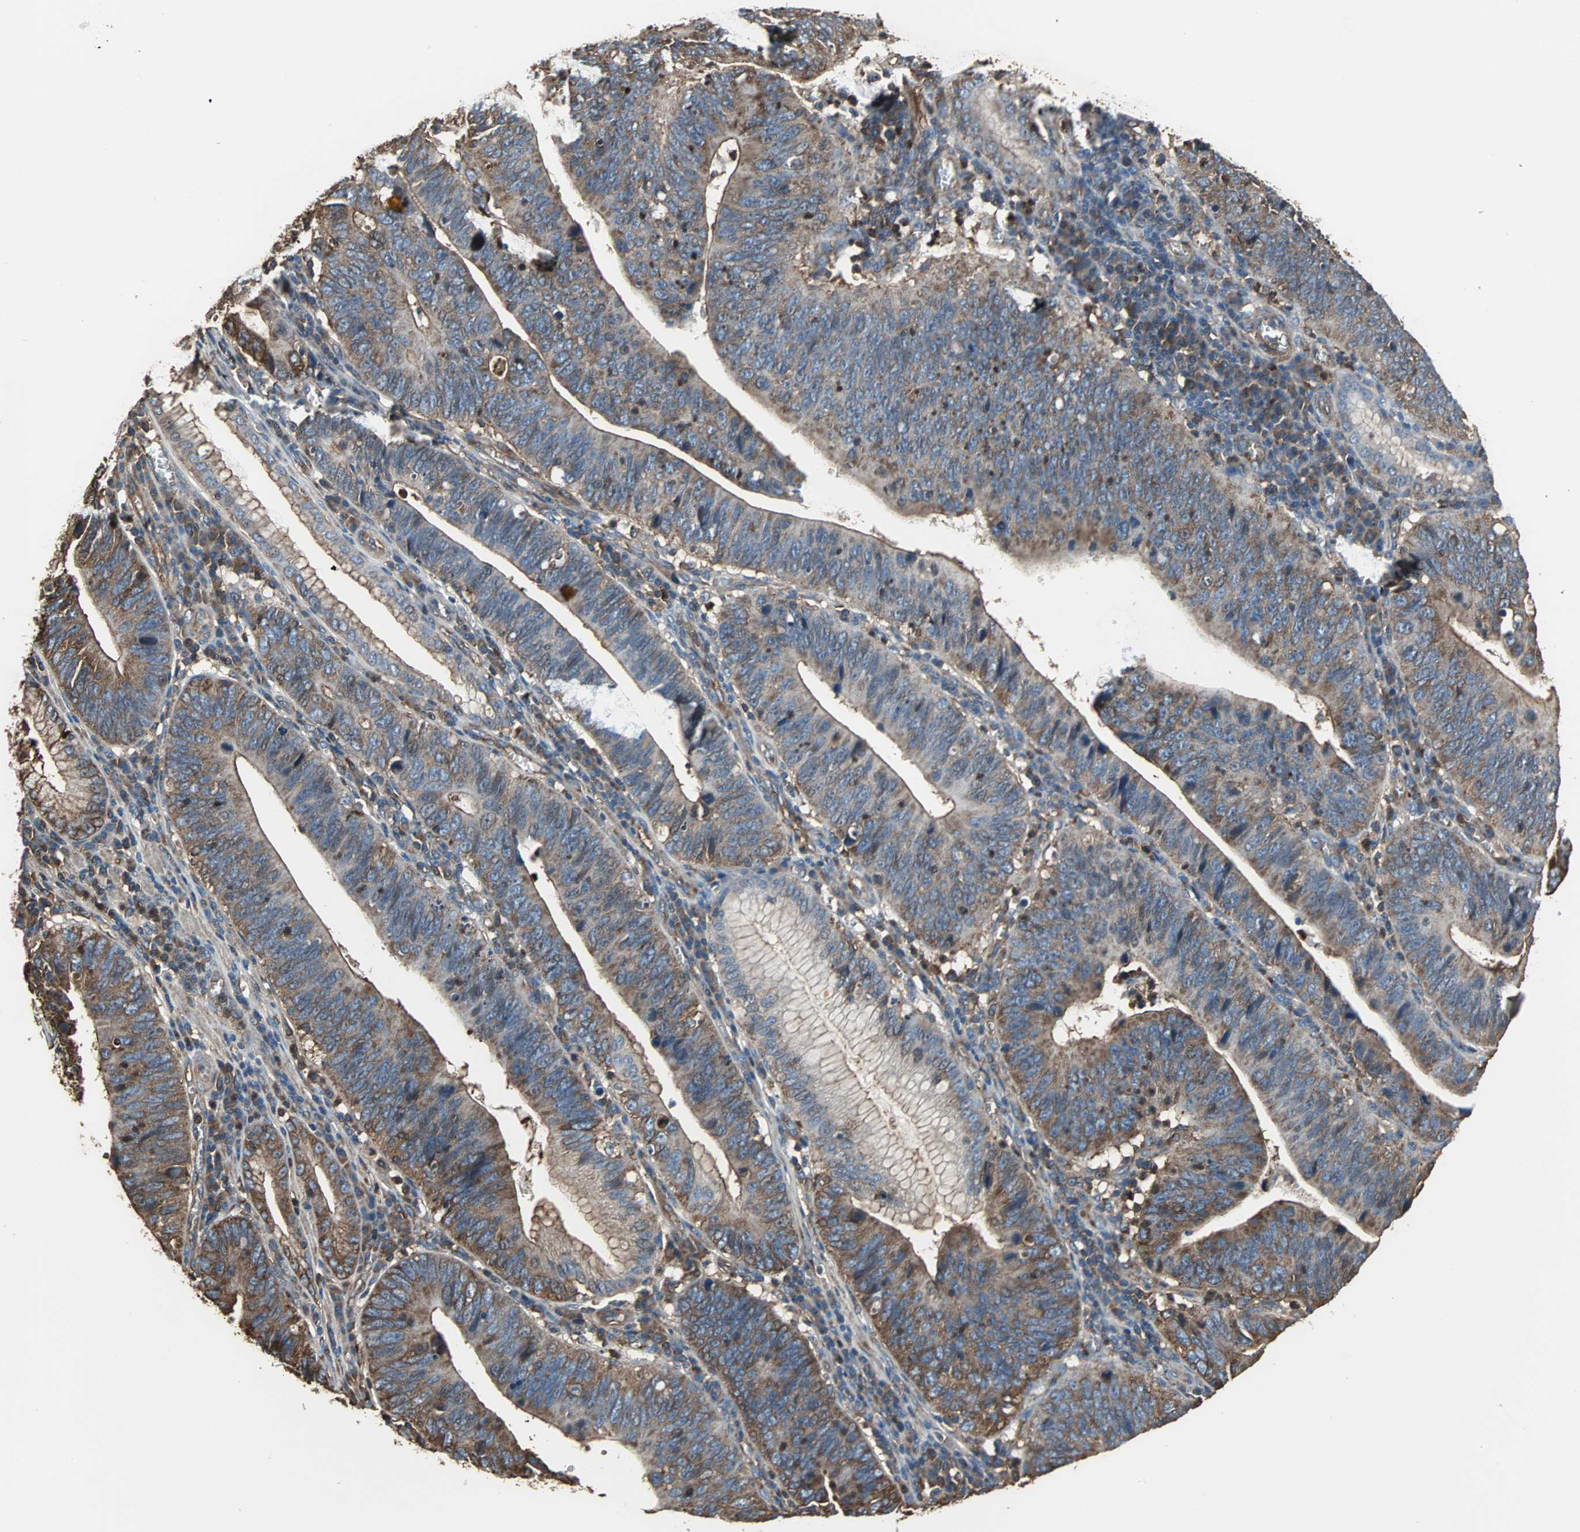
{"staining": {"intensity": "strong", "quantity": ">75%", "location": "cytoplasmic/membranous"}, "tissue": "stomach cancer", "cell_type": "Tumor cells", "image_type": "cancer", "snomed": [{"axis": "morphology", "description": "Adenocarcinoma, NOS"}, {"axis": "topography", "description": "Stomach"}], "caption": "This is a photomicrograph of immunohistochemistry (IHC) staining of stomach cancer, which shows strong positivity in the cytoplasmic/membranous of tumor cells.", "gene": "ACTN1", "patient": {"sex": "male", "age": 59}}